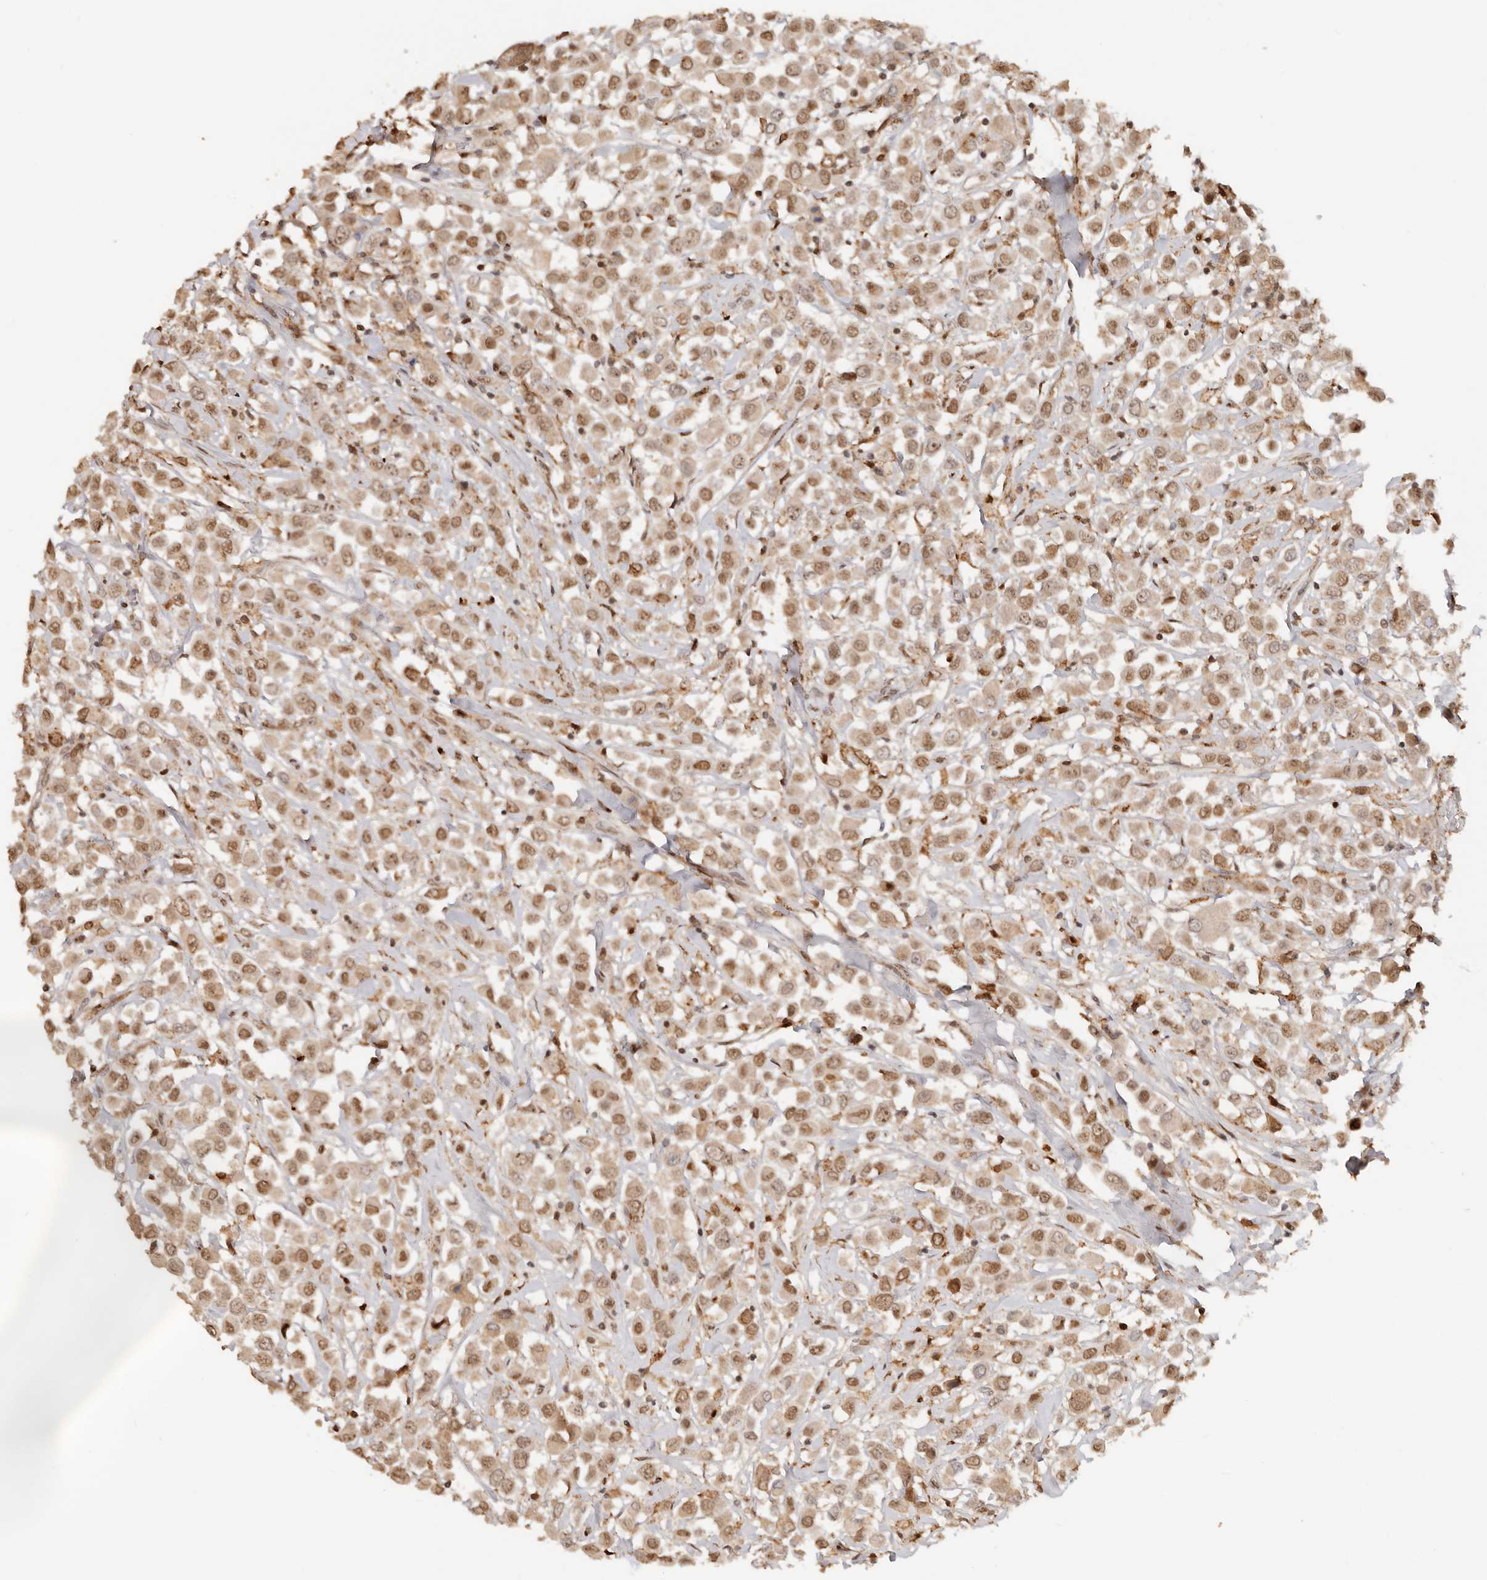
{"staining": {"intensity": "moderate", "quantity": ">75%", "location": "nuclear"}, "tissue": "breast cancer", "cell_type": "Tumor cells", "image_type": "cancer", "snomed": [{"axis": "morphology", "description": "Duct carcinoma"}, {"axis": "topography", "description": "Breast"}], "caption": "Infiltrating ductal carcinoma (breast) was stained to show a protein in brown. There is medium levels of moderate nuclear staining in approximately >75% of tumor cells.", "gene": "NPAS2", "patient": {"sex": "female", "age": 61}}